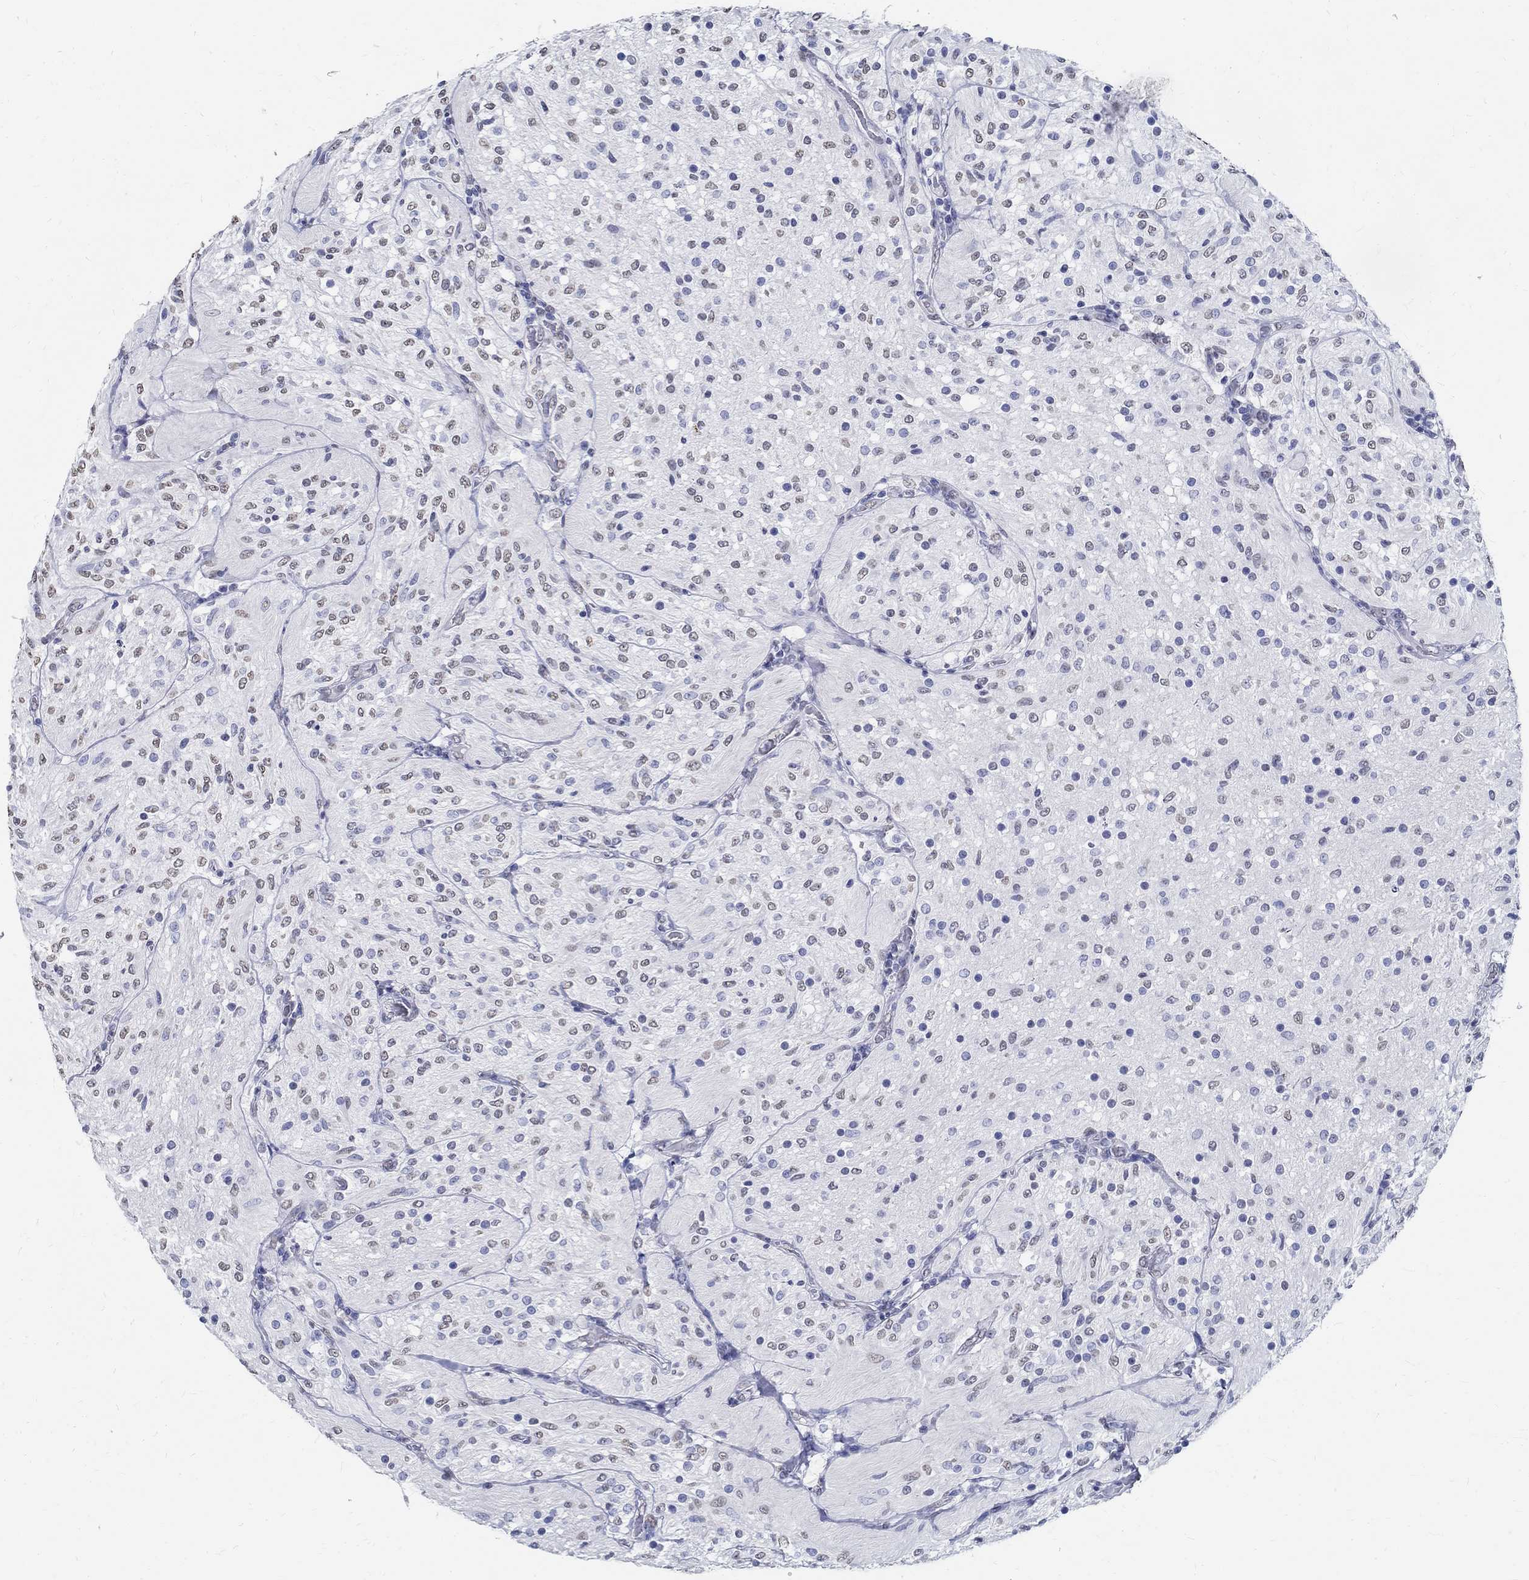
{"staining": {"intensity": "weak", "quantity": "25%-75%", "location": "nuclear"}, "tissue": "glioma", "cell_type": "Tumor cells", "image_type": "cancer", "snomed": [{"axis": "morphology", "description": "Glioma, malignant, Low grade"}, {"axis": "topography", "description": "Brain"}], "caption": "High-power microscopy captured an IHC micrograph of malignant glioma (low-grade), revealing weak nuclear expression in approximately 25%-75% of tumor cells. The staining was performed using DAB (3,3'-diaminobenzidine), with brown indicating positive protein expression. Nuclei are stained blue with hematoxylin.", "gene": "TSPAN16", "patient": {"sex": "male", "age": 3}}